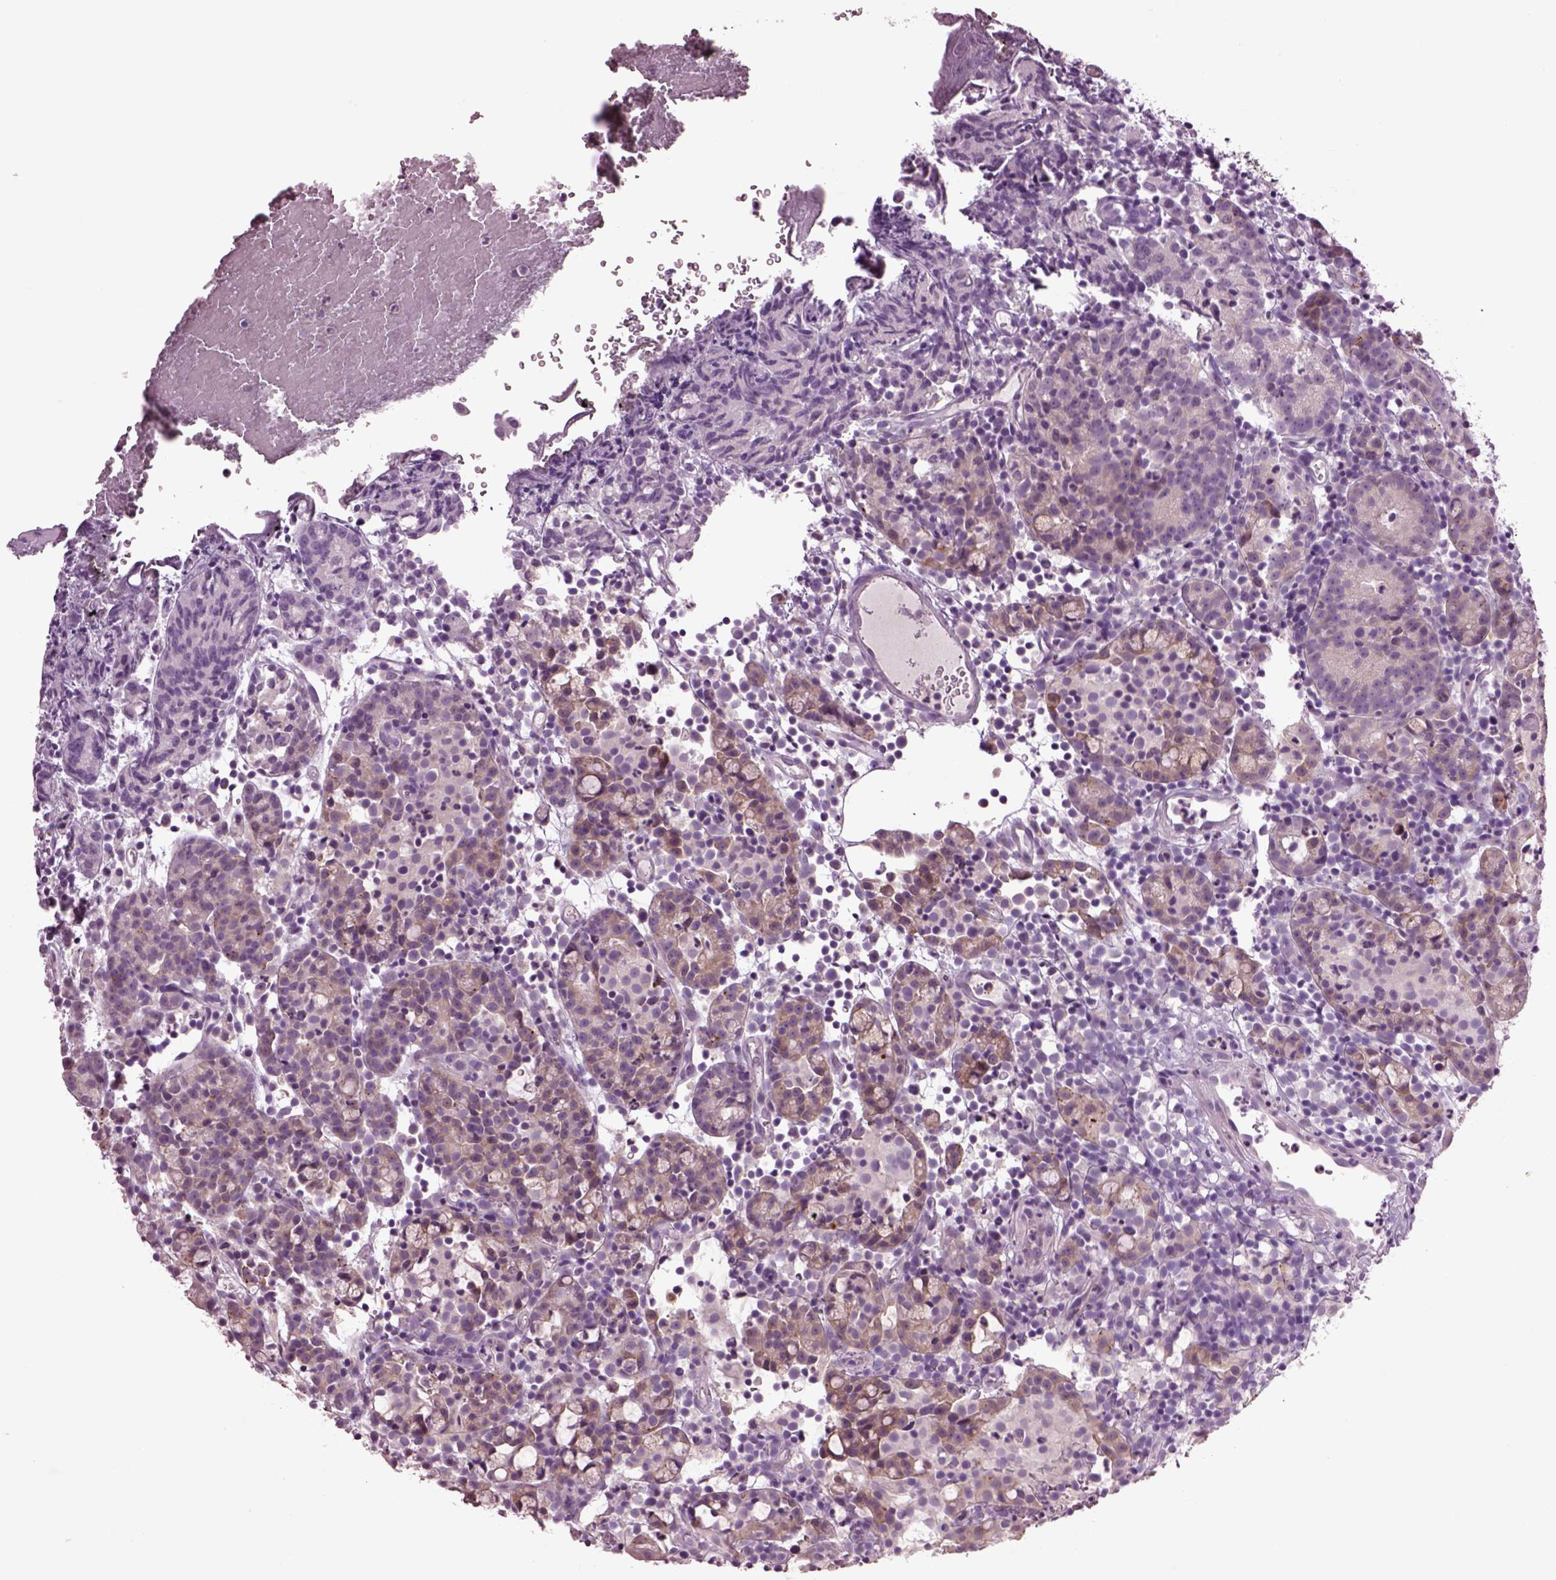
{"staining": {"intensity": "moderate", "quantity": "<25%", "location": "cytoplasmic/membranous"}, "tissue": "prostate cancer", "cell_type": "Tumor cells", "image_type": "cancer", "snomed": [{"axis": "morphology", "description": "Adenocarcinoma, High grade"}, {"axis": "topography", "description": "Prostate"}], "caption": "DAB (3,3'-diaminobenzidine) immunohistochemical staining of prostate adenocarcinoma (high-grade) reveals moderate cytoplasmic/membranous protein expression in about <25% of tumor cells.", "gene": "CLPSL1", "patient": {"sex": "male", "age": 53}}